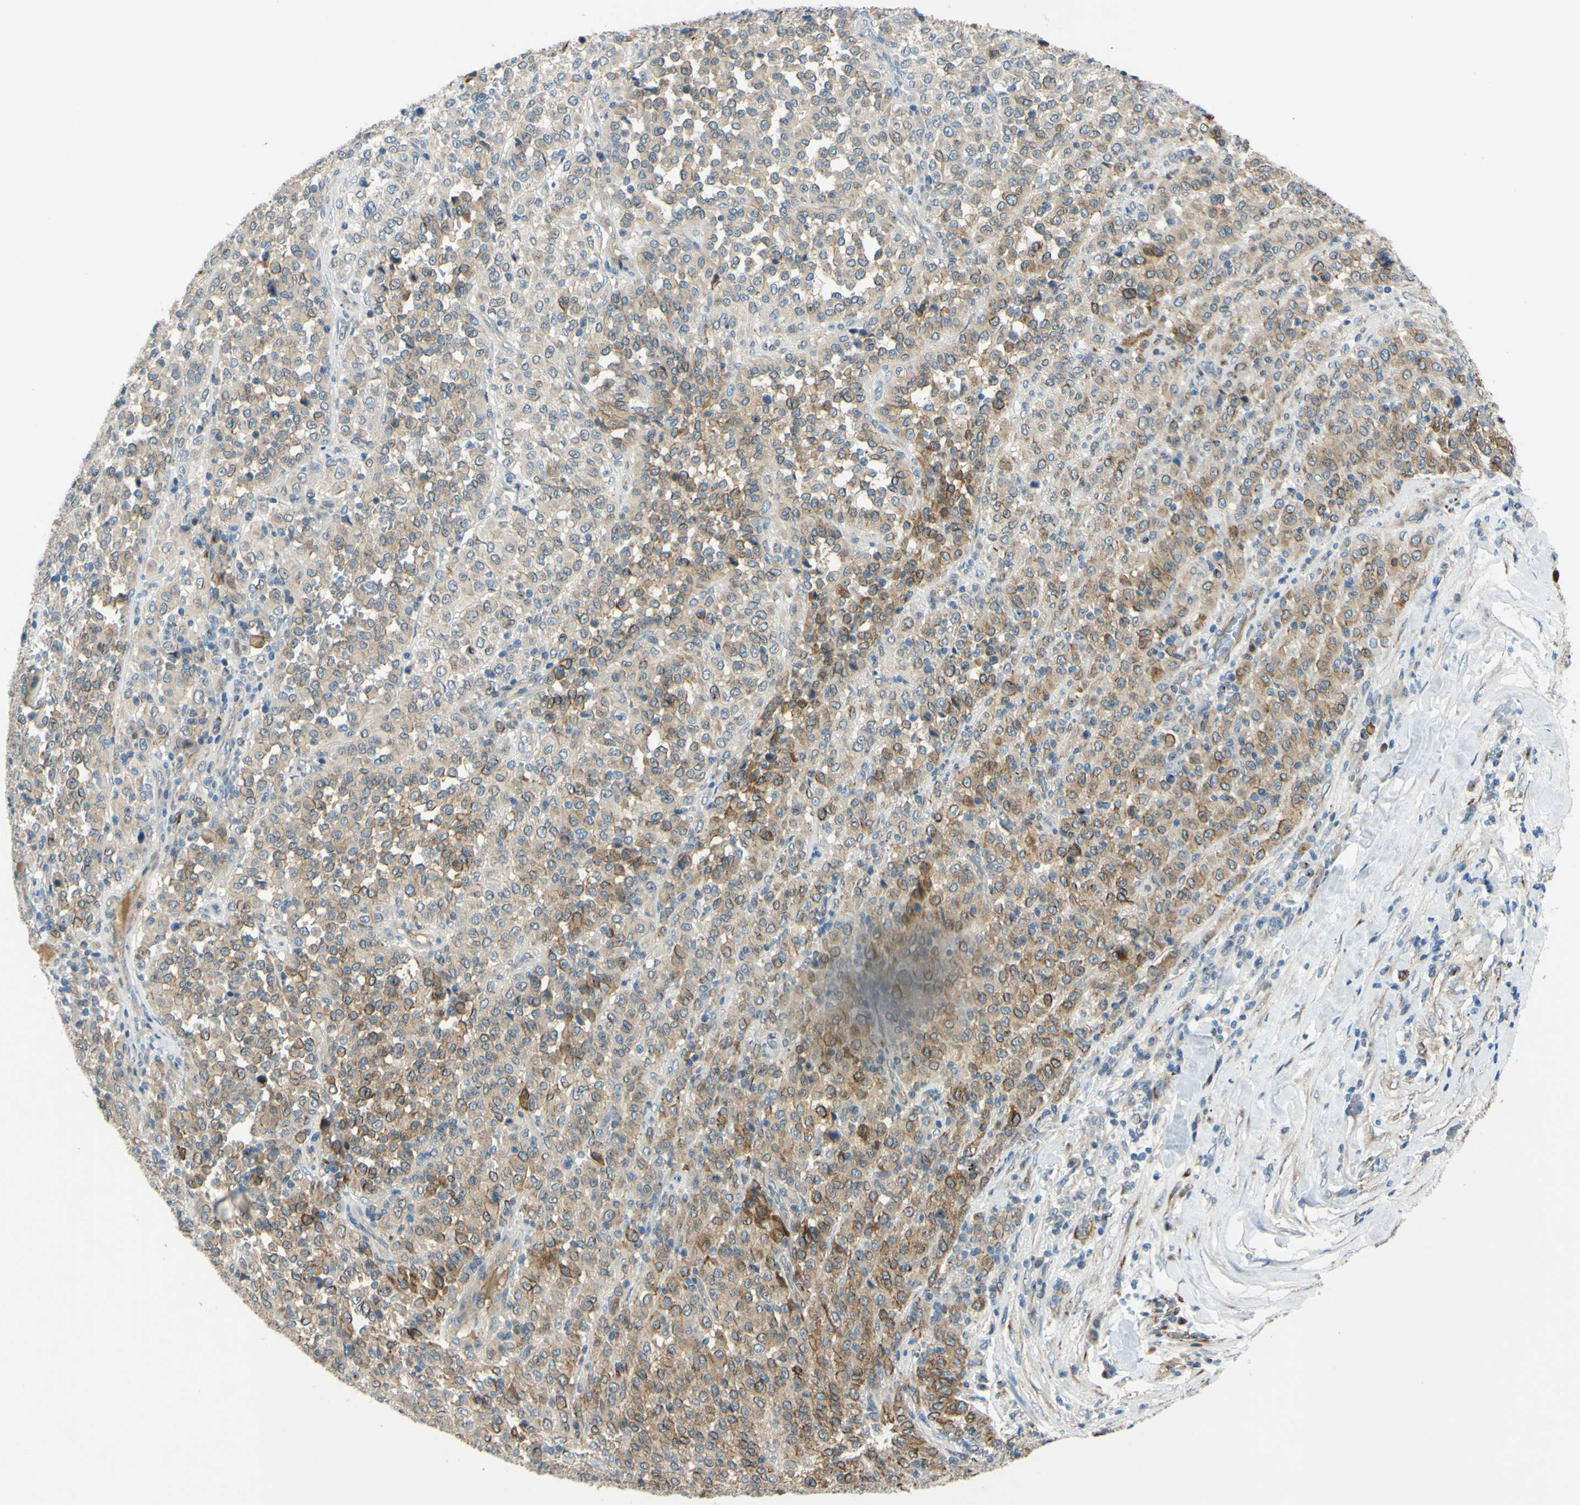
{"staining": {"intensity": "weak", "quantity": ">75%", "location": "cytoplasmic/membranous"}, "tissue": "melanoma", "cell_type": "Tumor cells", "image_type": "cancer", "snomed": [{"axis": "morphology", "description": "Malignant melanoma, Metastatic site"}, {"axis": "topography", "description": "Pancreas"}], "caption": "Protein expression analysis of malignant melanoma (metastatic site) demonstrates weak cytoplasmic/membranous expression in approximately >75% of tumor cells.", "gene": "ARHGAP1", "patient": {"sex": "female", "age": 30}}